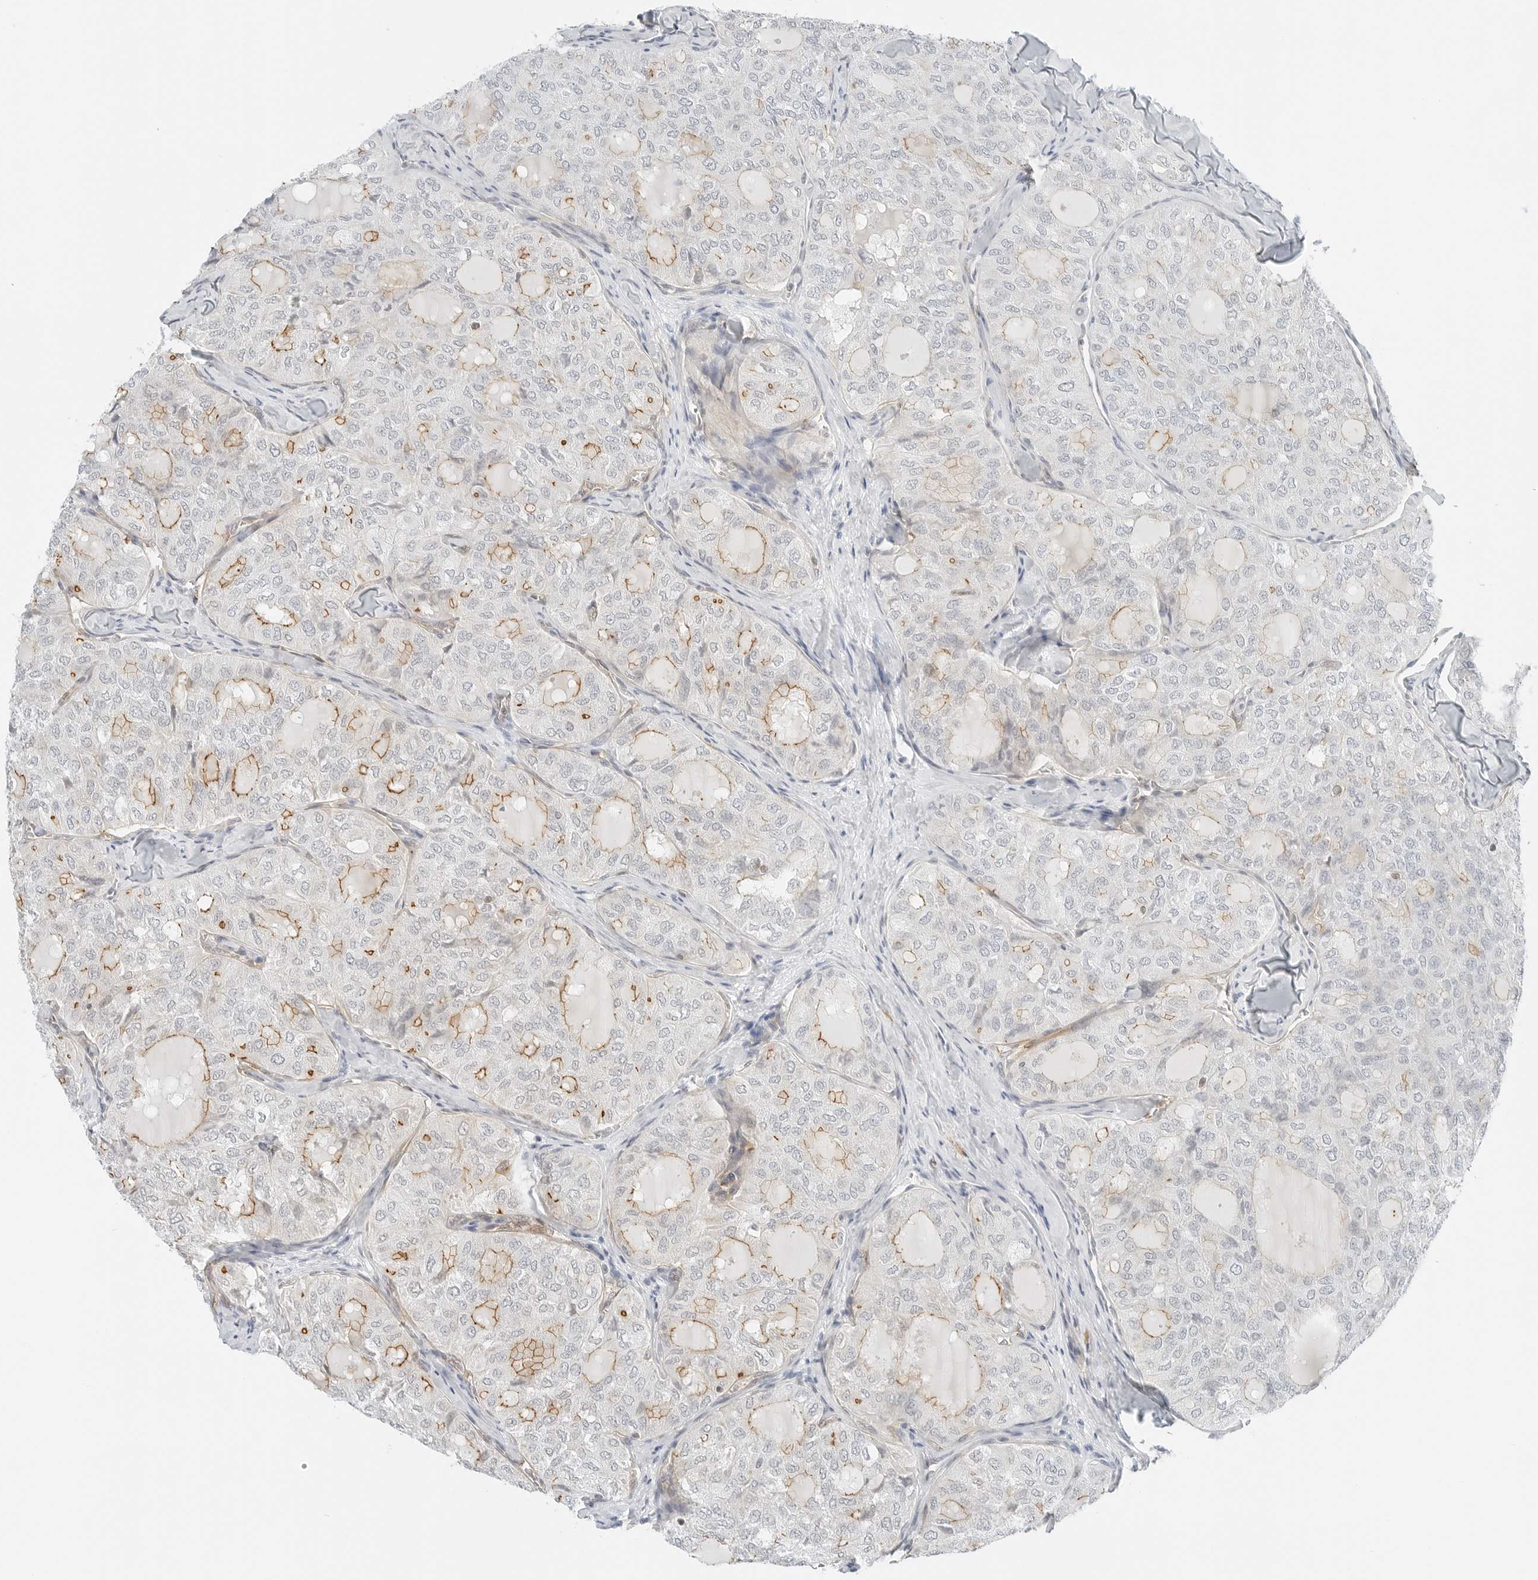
{"staining": {"intensity": "moderate", "quantity": "25%-75%", "location": "cytoplasmic/membranous"}, "tissue": "thyroid cancer", "cell_type": "Tumor cells", "image_type": "cancer", "snomed": [{"axis": "morphology", "description": "Follicular adenoma carcinoma, NOS"}, {"axis": "topography", "description": "Thyroid gland"}], "caption": "Immunohistochemical staining of human thyroid cancer (follicular adenoma carcinoma) displays medium levels of moderate cytoplasmic/membranous positivity in about 25%-75% of tumor cells.", "gene": "IQCC", "patient": {"sex": "male", "age": 75}}